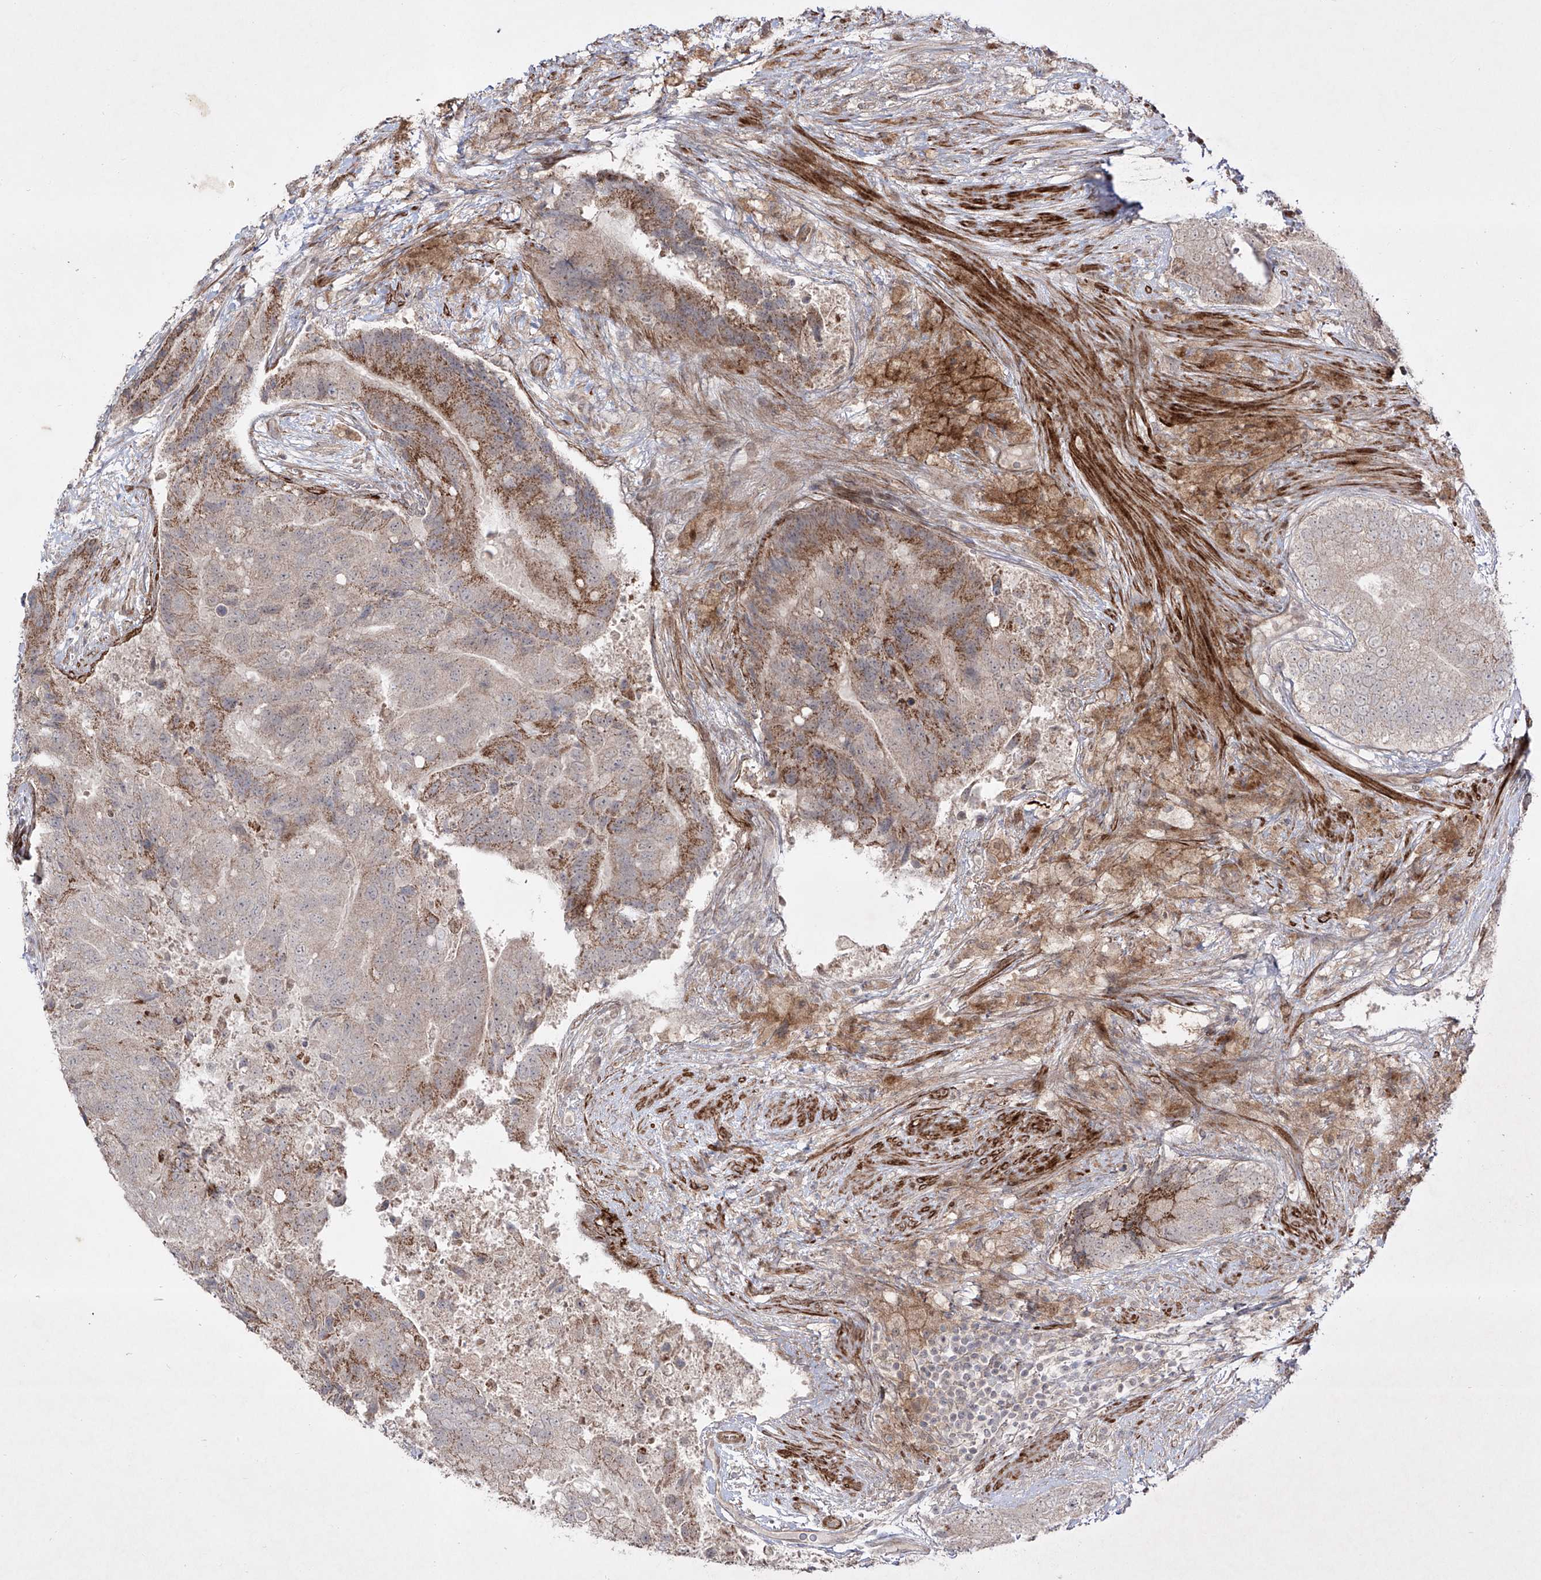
{"staining": {"intensity": "moderate", "quantity": "25%-75%", "location": "cytoplasmic/membranous"}, "tissue": "prostate cancer", "cell_type": "Tumor cells", "image_type": "cancer", "snomed": [{"axis": "morphology", "description": "Adenocarcinoma, High grade"}, {"axis": "topography", "description": "Prostate"}], "caption": "Moderate cytoplasmic/membranous positivity for a protein is seen in about 25%-75% of tumor cells of prostate cancer (high-grade adenocarcinoma) using immunohistochemistry.", "gene": "KDM1B", "patient": {"sex": "male", "age": 70}}